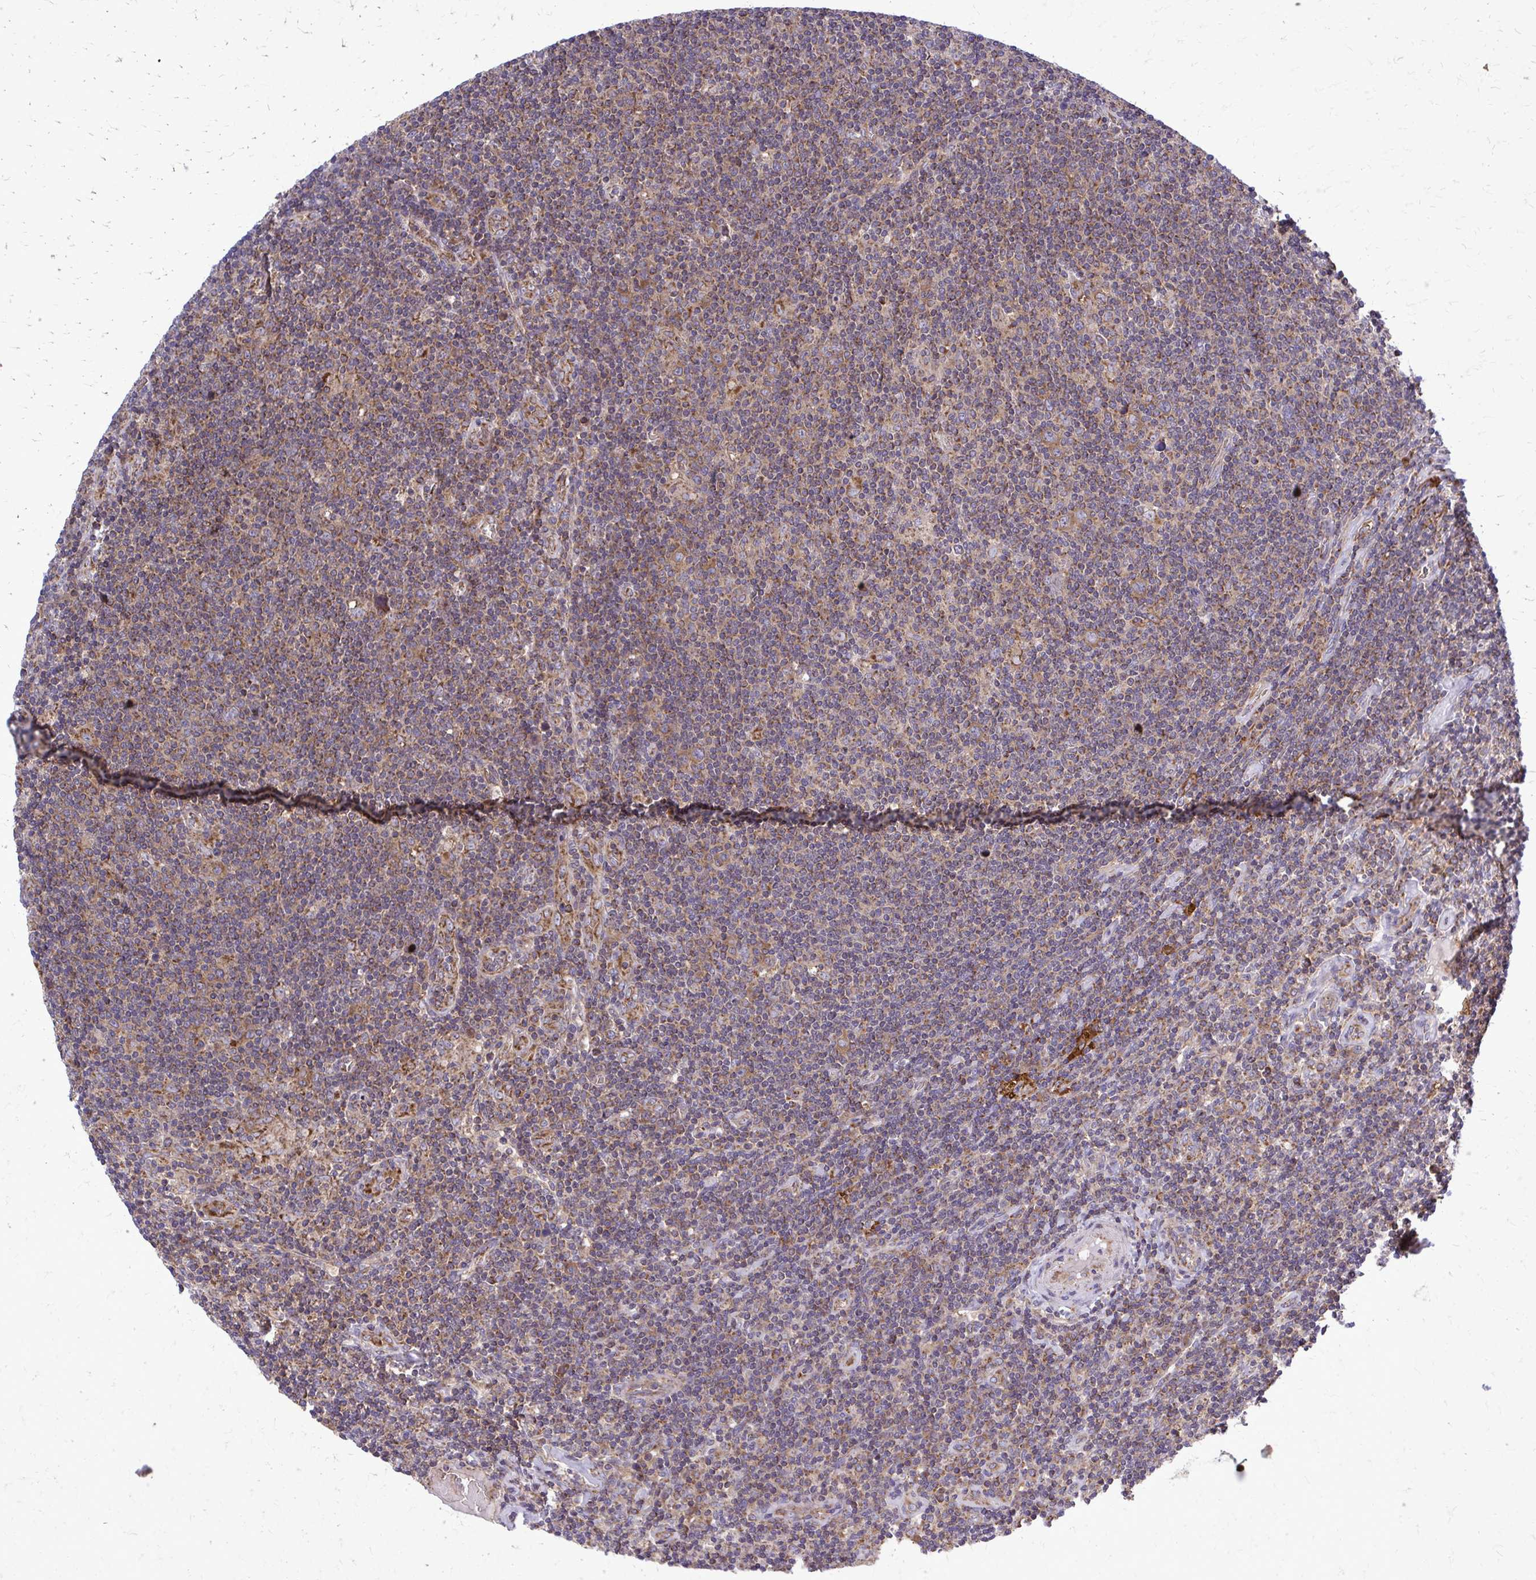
{"staining": {"intensity": "weak", "quantity": ">75%", "location": "cytoplasmic/membranous"}, "tissue": "lymphoma", "cell_type": "Tumor cells", "image_type": "cancer", "snomed": [{"axis": "morphology", "description": "Hodgkin's disease, NOS"}, {"axis": "topography", "description": "Lymph node"}], "caption": "A brown stain highlights weak cytoplasmic/membranous positivity of a protein in Hodgkin's disease tumor cells. The staining is performed using DAB brown chromogen to label protein expression. The nuclei are counter-stained blue using hematoxylin.", "gene": "PDK4", "patient": {"sex": "male", "age": 40}}